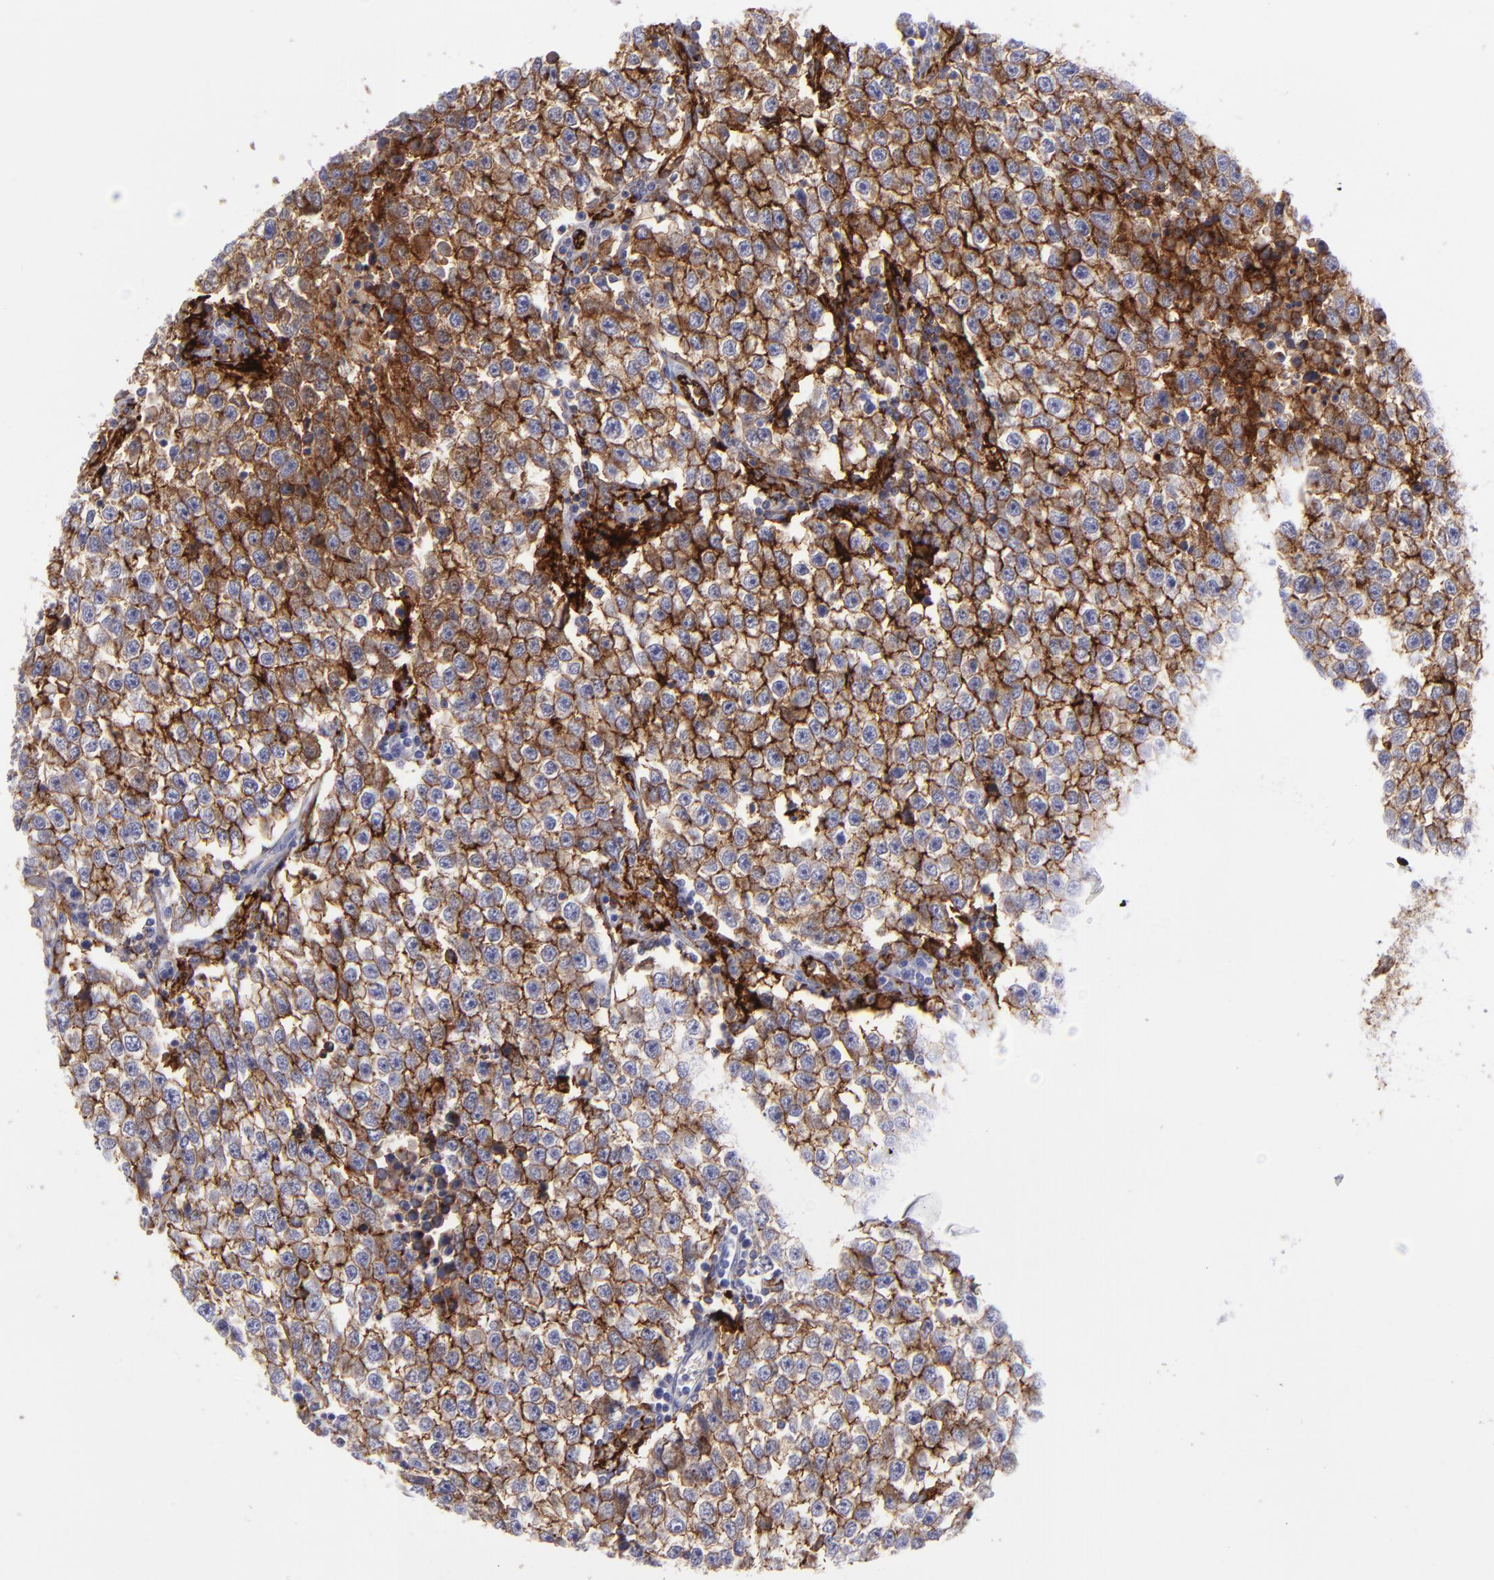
{"staining": {"intensity": "strong", "quantity": ">75%", "location": "cytoplasmic/membranous"}, "tissue": "testis cancer", "cell_type": "Tumor cells", "image_type": "cancer", "snomed": [{"axis": "morphology", "description": "Seminoma, NOS"}, {"axis": "topography", "description": "Testis"}], "caption": "Seminoma (testis) stained for a protein demonstrates strong cytoplasmic/membranous positivity in tumor cells. The protein is shown in brown color, while the nuclei are stained blue.", "gene": "ACE", "patient": {"sex": "male", "age": 36}}